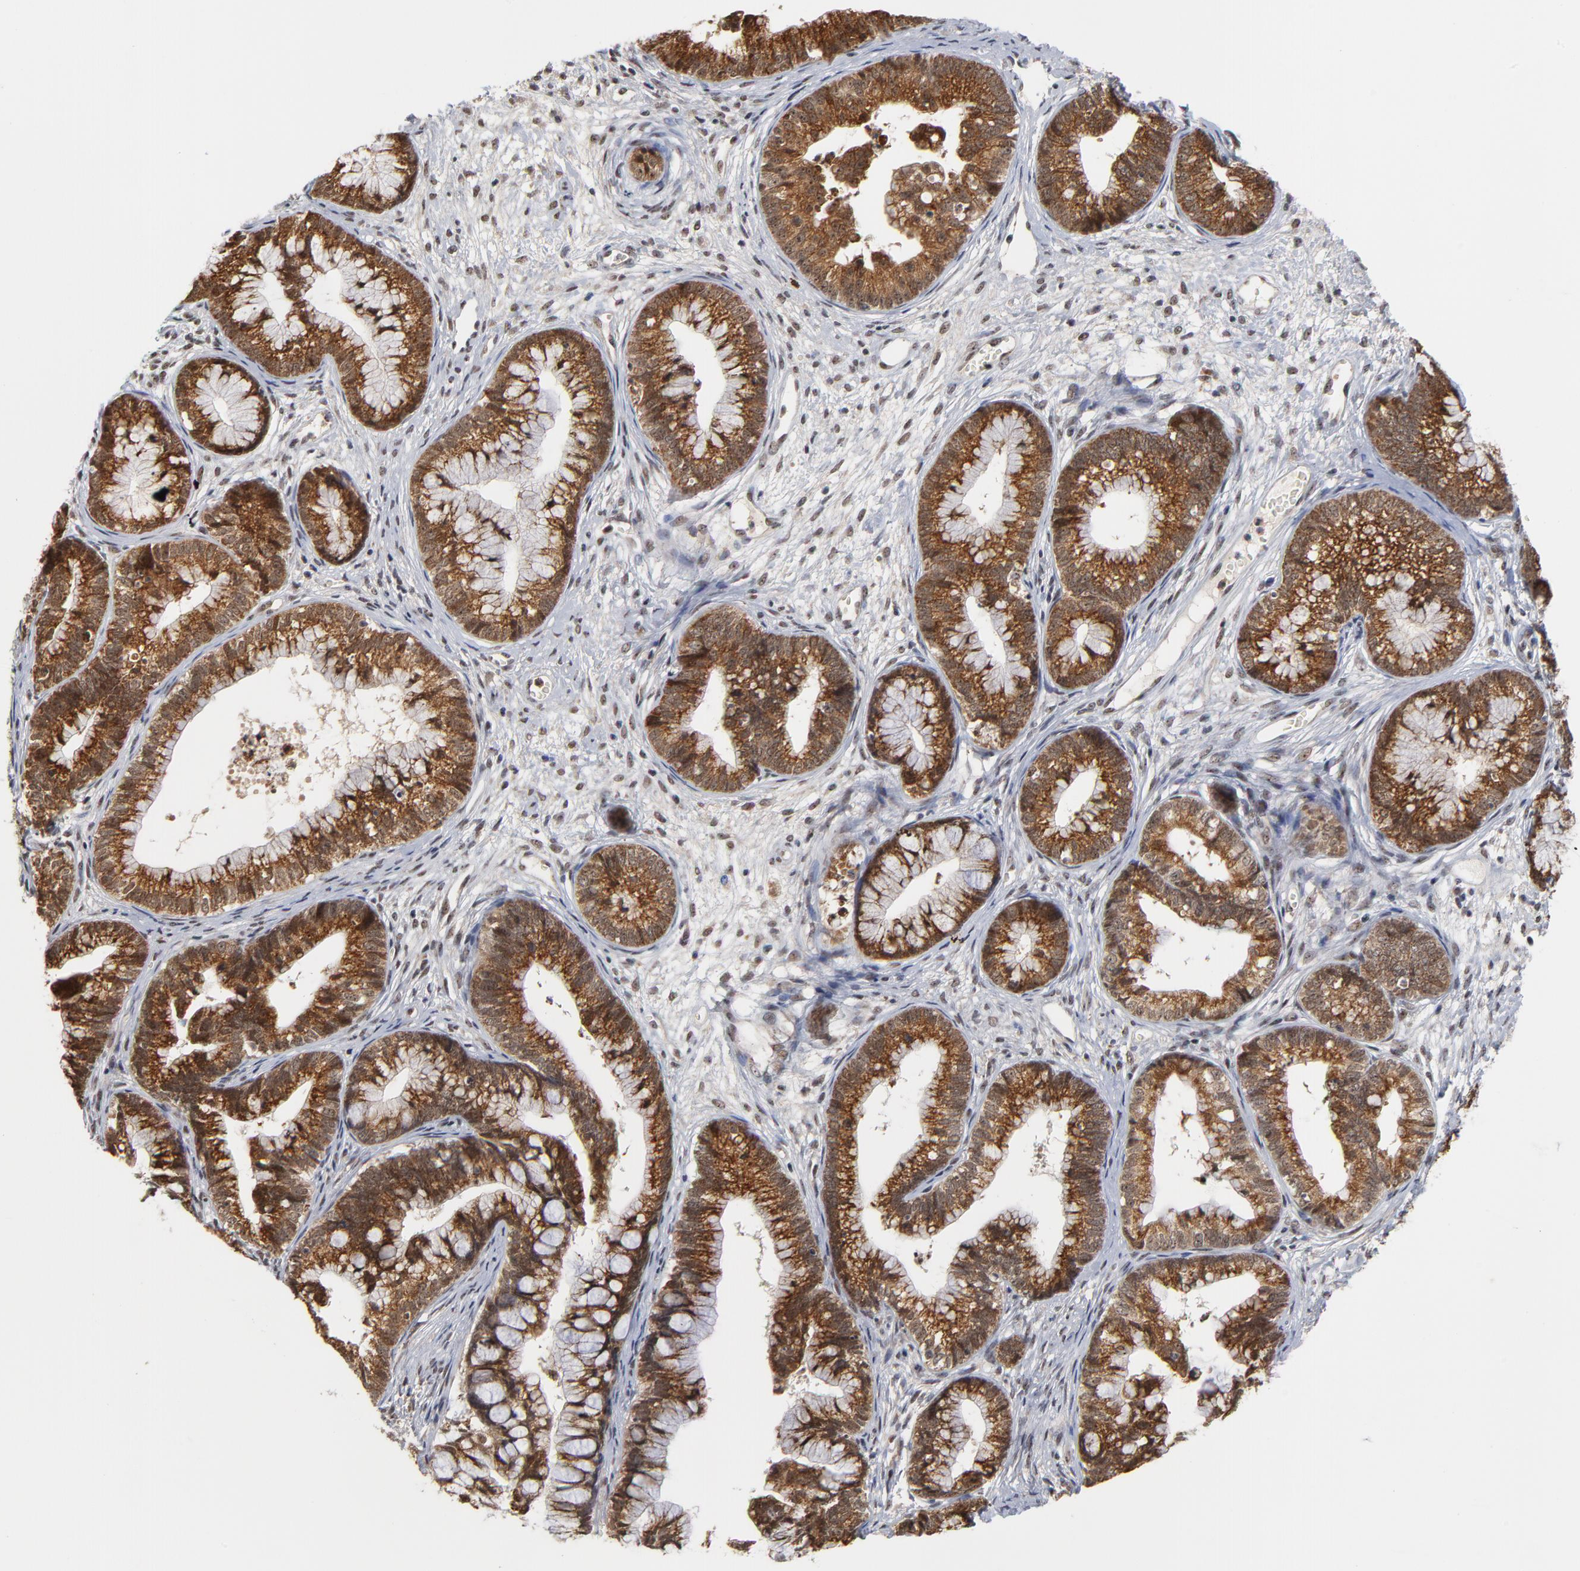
{"staining": {"intensity": "strong", "quantity": ">75%", "location": "cytoplasmic/membranous,nuclear"}, "tissue": "cervical cancer", "cell_type": "Tumor cells", "image_type": "cancer", "snomed": [{"axis": "morphology", "description": "Adenocarcinoma, NOS"}, {"axis": "topography", "description": "Cervix"}], "caption": "A micrograph showing strong cytoplasmic/membranous and nuclear expression in about >75% of tumor cells in cervical cancer (adenocarcinoma), as visualized by brown immunohistochemical staining.", "gene": "ZNF419", "patient": {"sex": "female", "age": 44}}